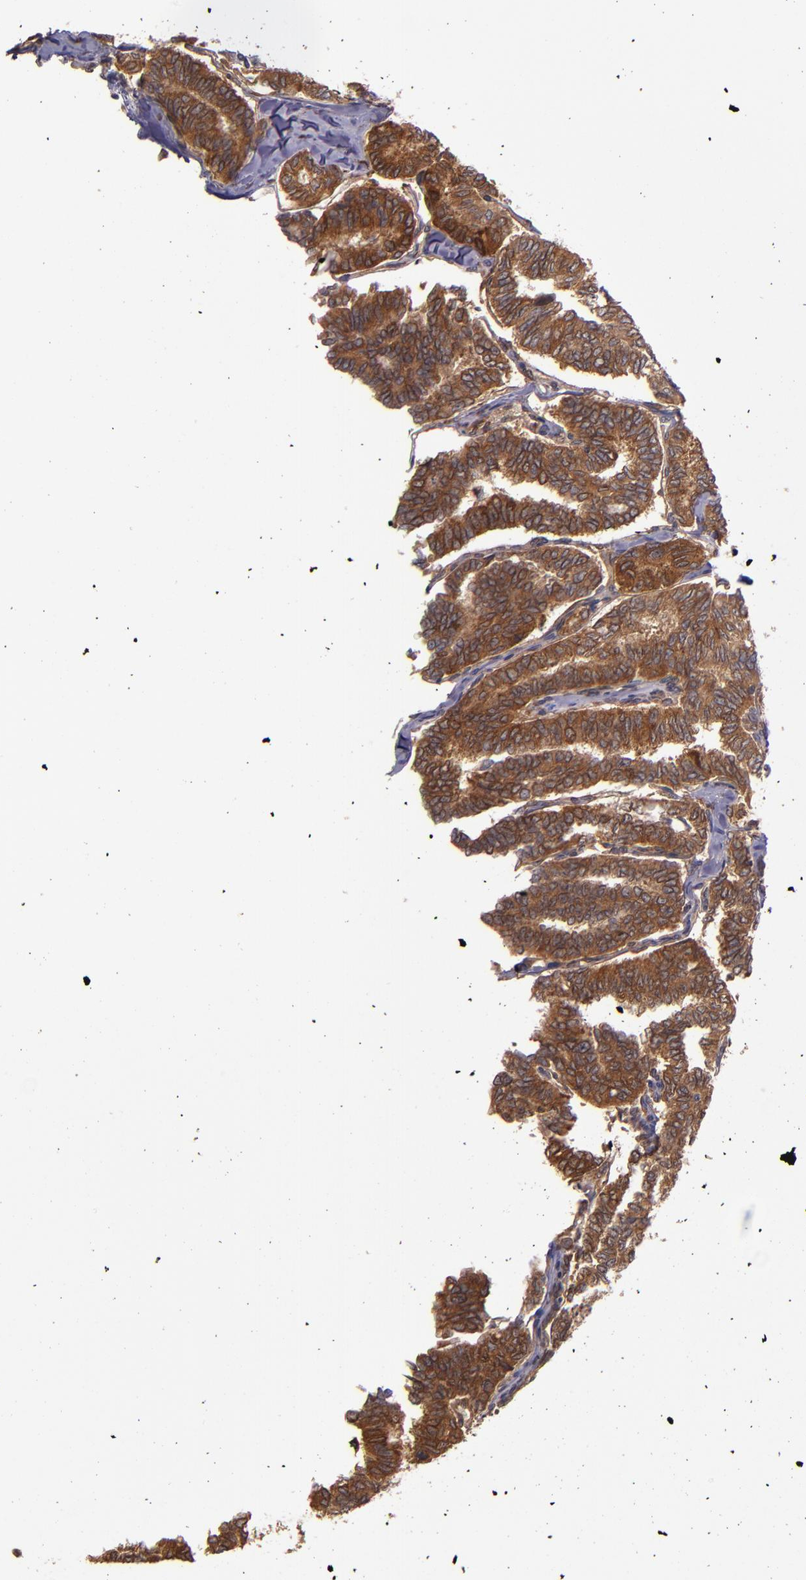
{"staining": {"intensity": "moderate", "quantity": ">75%", "location": "cytoplasmic/membranous"}, "tissue": "thyroid cancer", "cell_type": "Tumor cells", "image_type": "cancer", "snomed": [{"axis": "morphology", "description": "Papillary adenocarcinoma, NOS"}, {"axis": "topography", "description": "Thyroid gland"}], "caption": "The image reveals a brown stain indicating the presence of a protein in the cytoplasmic/membranous of tumor cells in papillary adenocarcinoma (thyroid).", "gene": "PRAF2", "patient": {"sex": "female", "age": 35}}